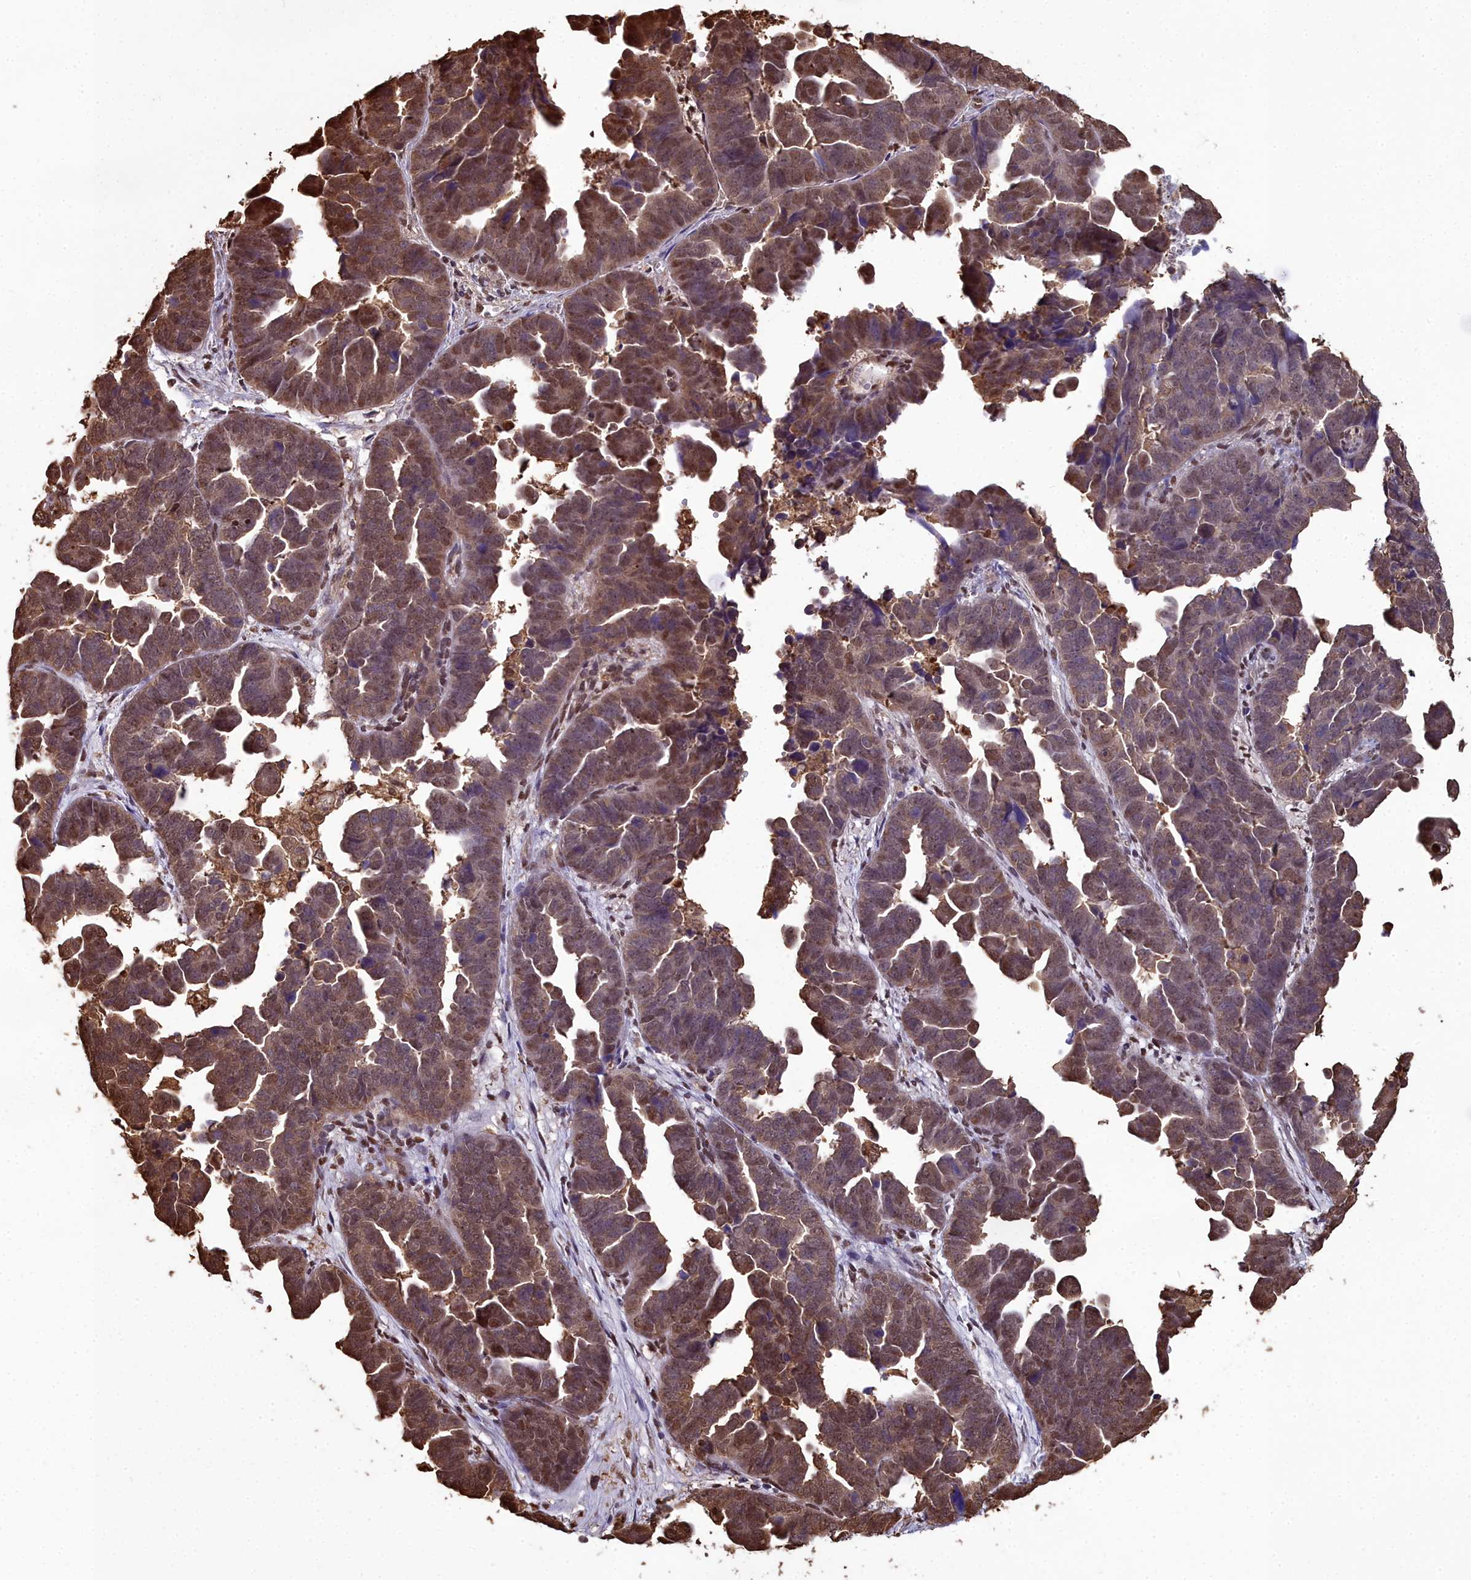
{"staining": {"intensity": "moderate", "quantity": ">75%", "location": "cytoplasmic/membranous,nuclear"}, "tissue": "endometrial cancer", "cell_type": "Tumor cells", "image_type": "cancer", "snomed": [{"axis": "morphology", "description": "Adenocarcinoma, NOS"}, {"axis": "topography", "description": "Endometrium"}], "caption": "Endometrial cancer (adenocarcinoma) stained with a brown dye exhibits moderate cytoplasmic/membranous and nuclear positive positivity in about >75% of tumor cells.", "gene": "GAPDH", "patient": {"sex": "female", "age": 75}}